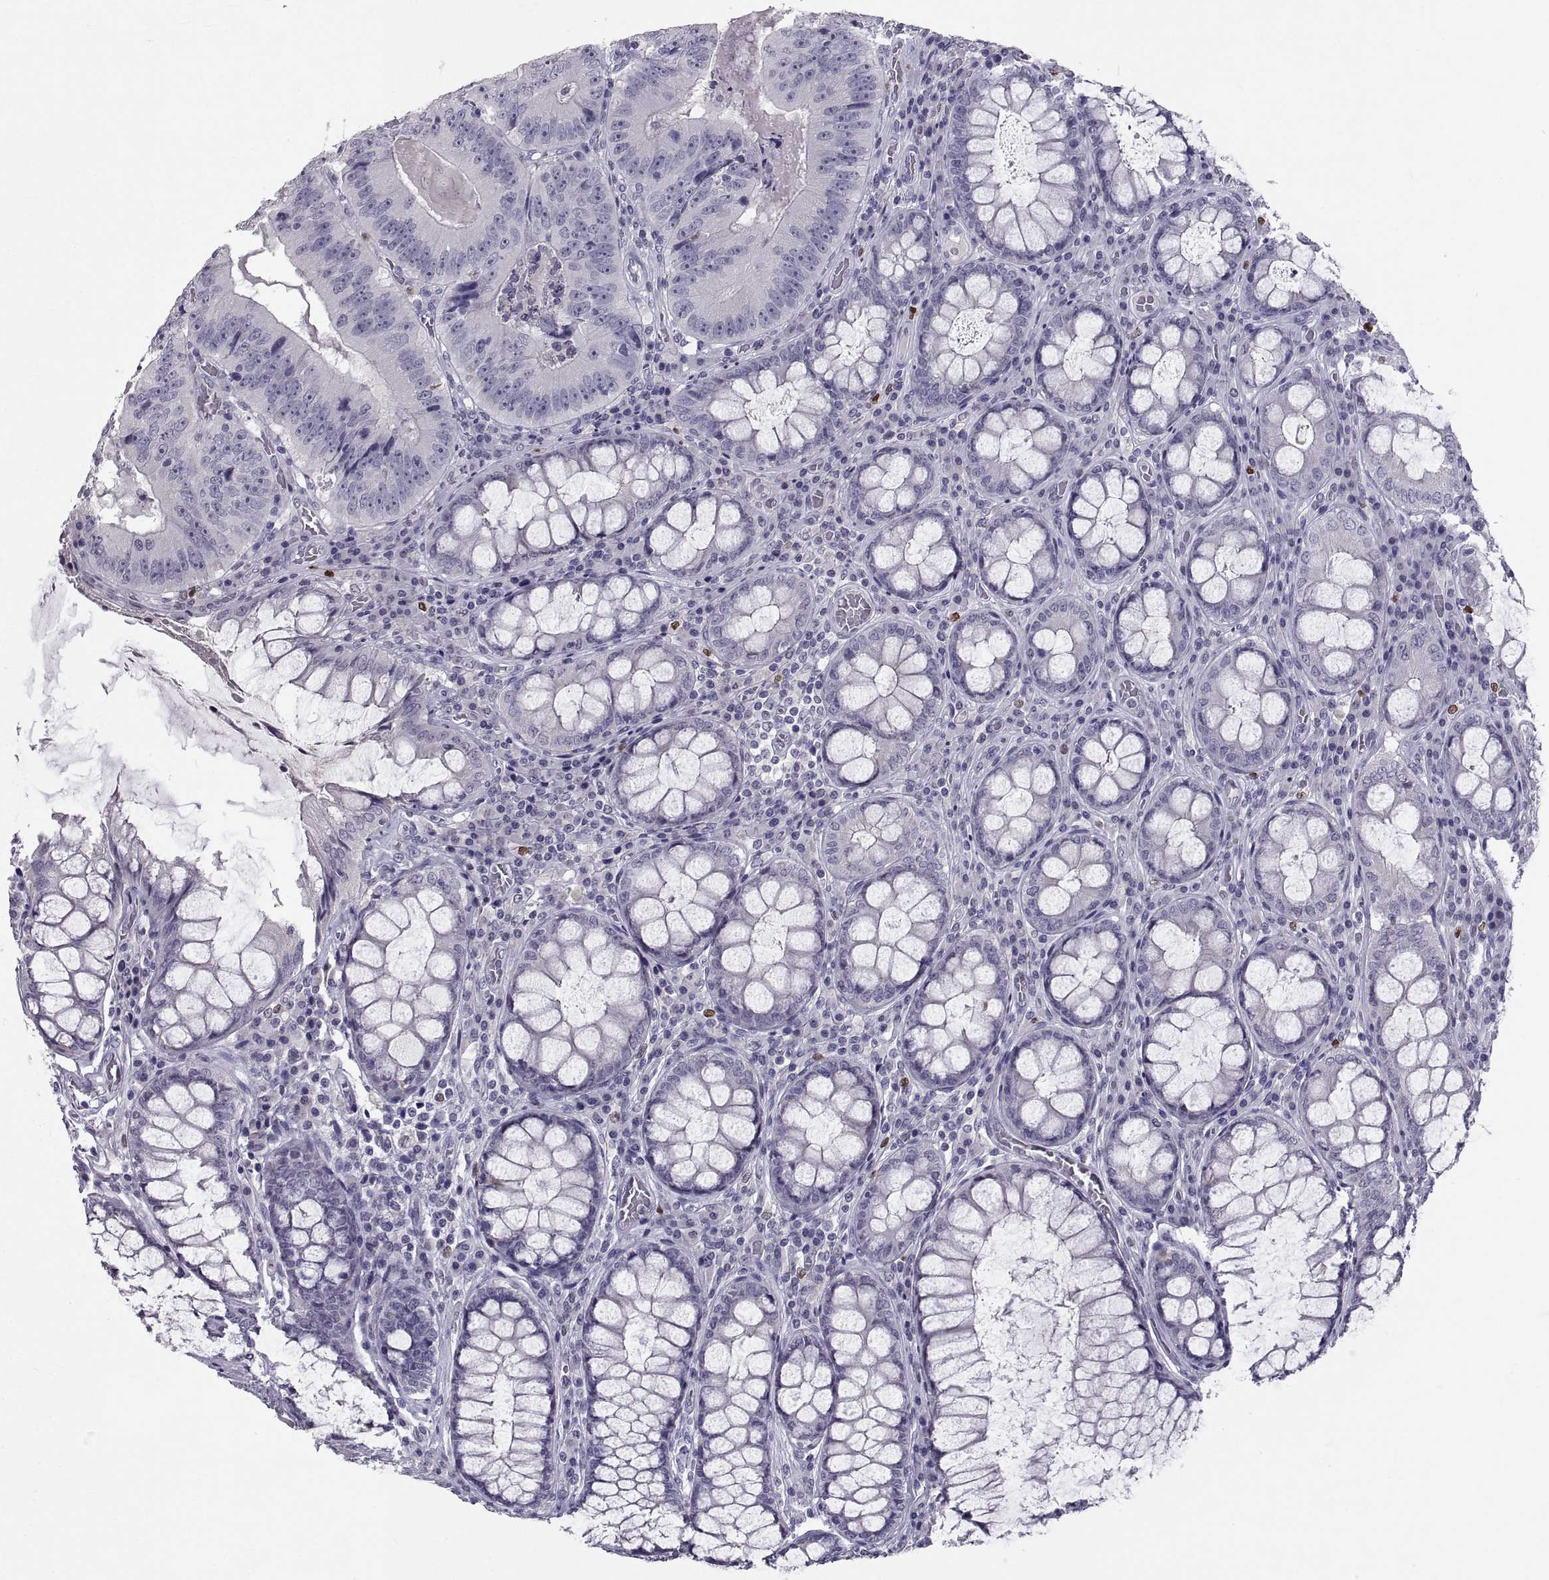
{"staining": {"intensity": "negative", "quantity": "none", "location": "none"}, "tissue": "colorectal cancer", "cell_type": "Tumor cells", "image_type": "cancer", "snomed": [{"axis": "morphology", "description": "Adenocarcinoma, NOS"}, {"axis": "topography", "description": "Colon"}], "caption": "This photomicrograph is of colorectal cancer (adenocarcinoma) stained with immunohistochemistry to label a protein in brown with the nuclei are counter-stained blue. There is no positivity in tumor cells.", "gene": "SOX21", "patient": {"sex": "female", "age": 86}}